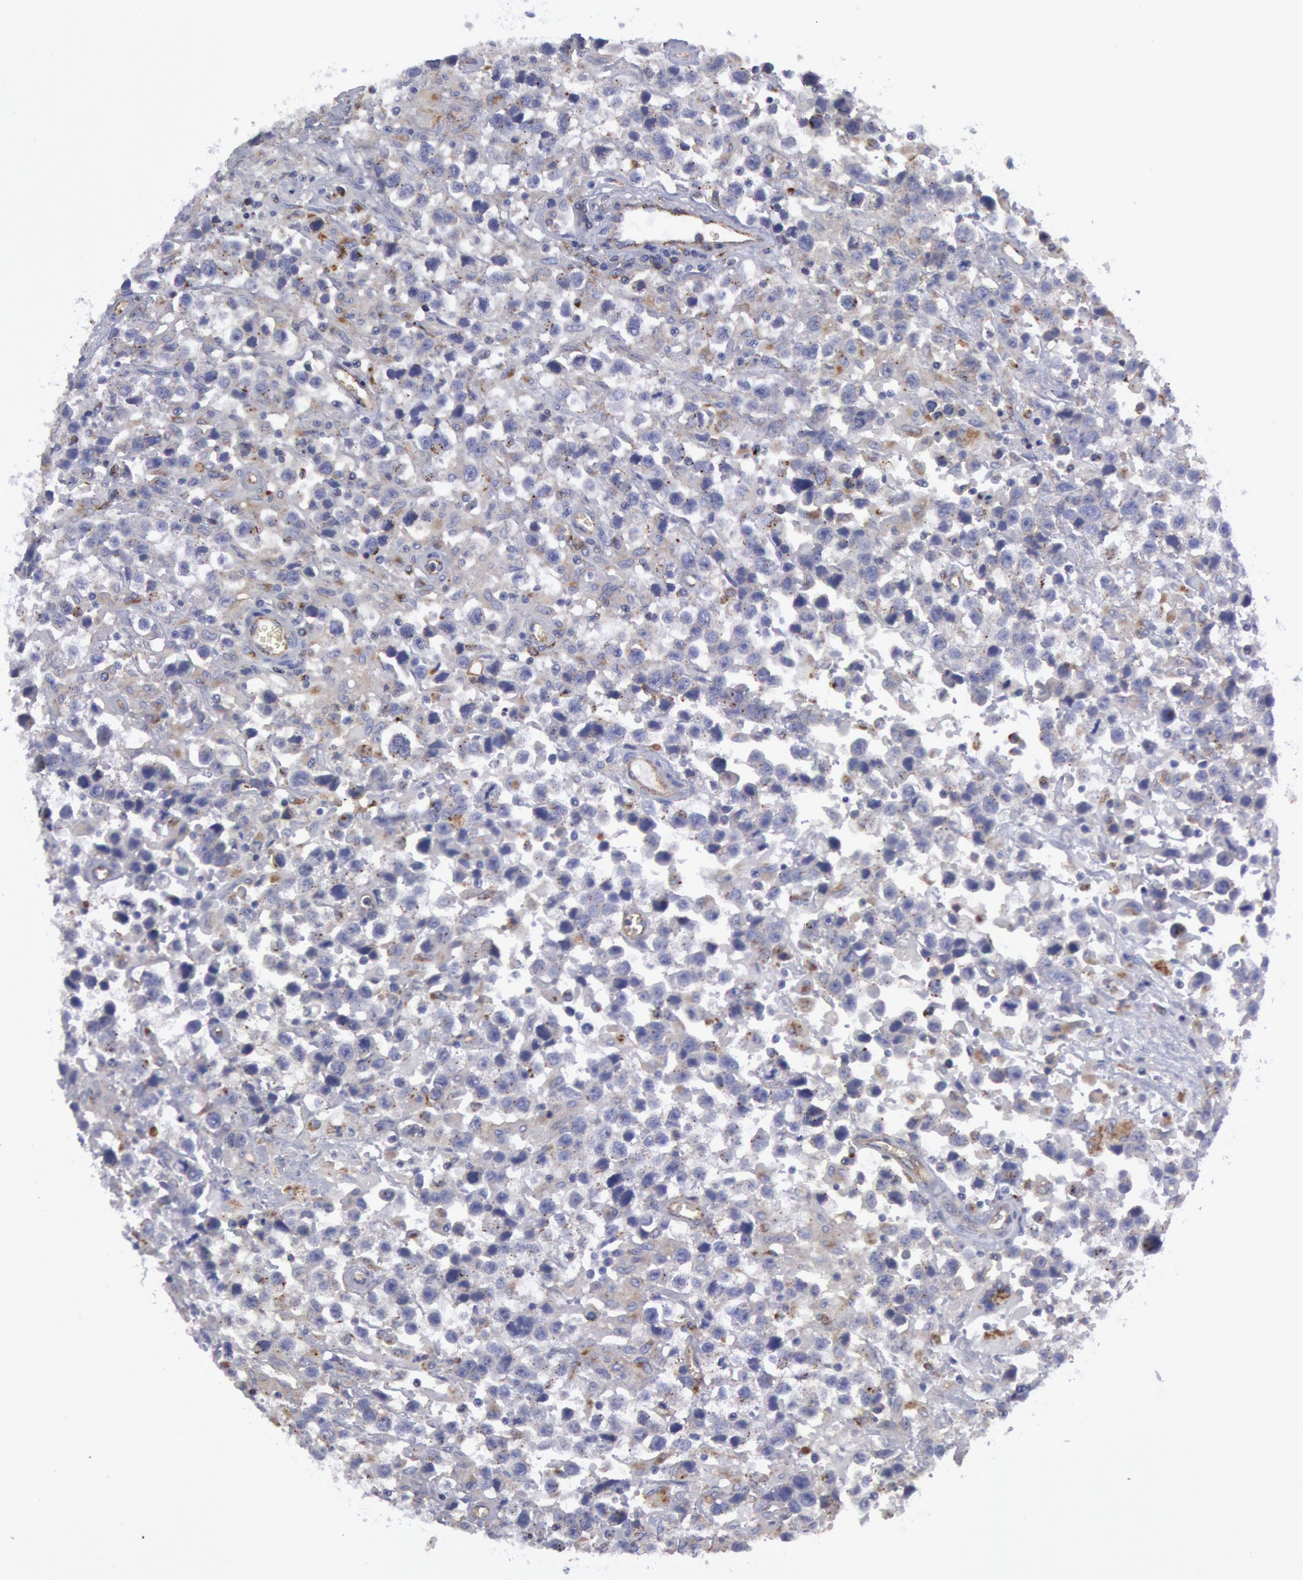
{"staining": {"intensity": "negative", "quantity": "none", "location": "none"}, "tissue": "testis cancer", "cell_type": "Tumor cells", "image_type": "cancer", "snomed": [{"axis": "morphology", "description": "Seminoma, NOS"}, {"axis": "topography", "description": "Testis"}], "caption": "DAB immunohistochemical staining of testis seminoma shows no significant expression in tumor cells.", "gene": "FLOT1", "patient": {"sex": "male", "age": 43}}